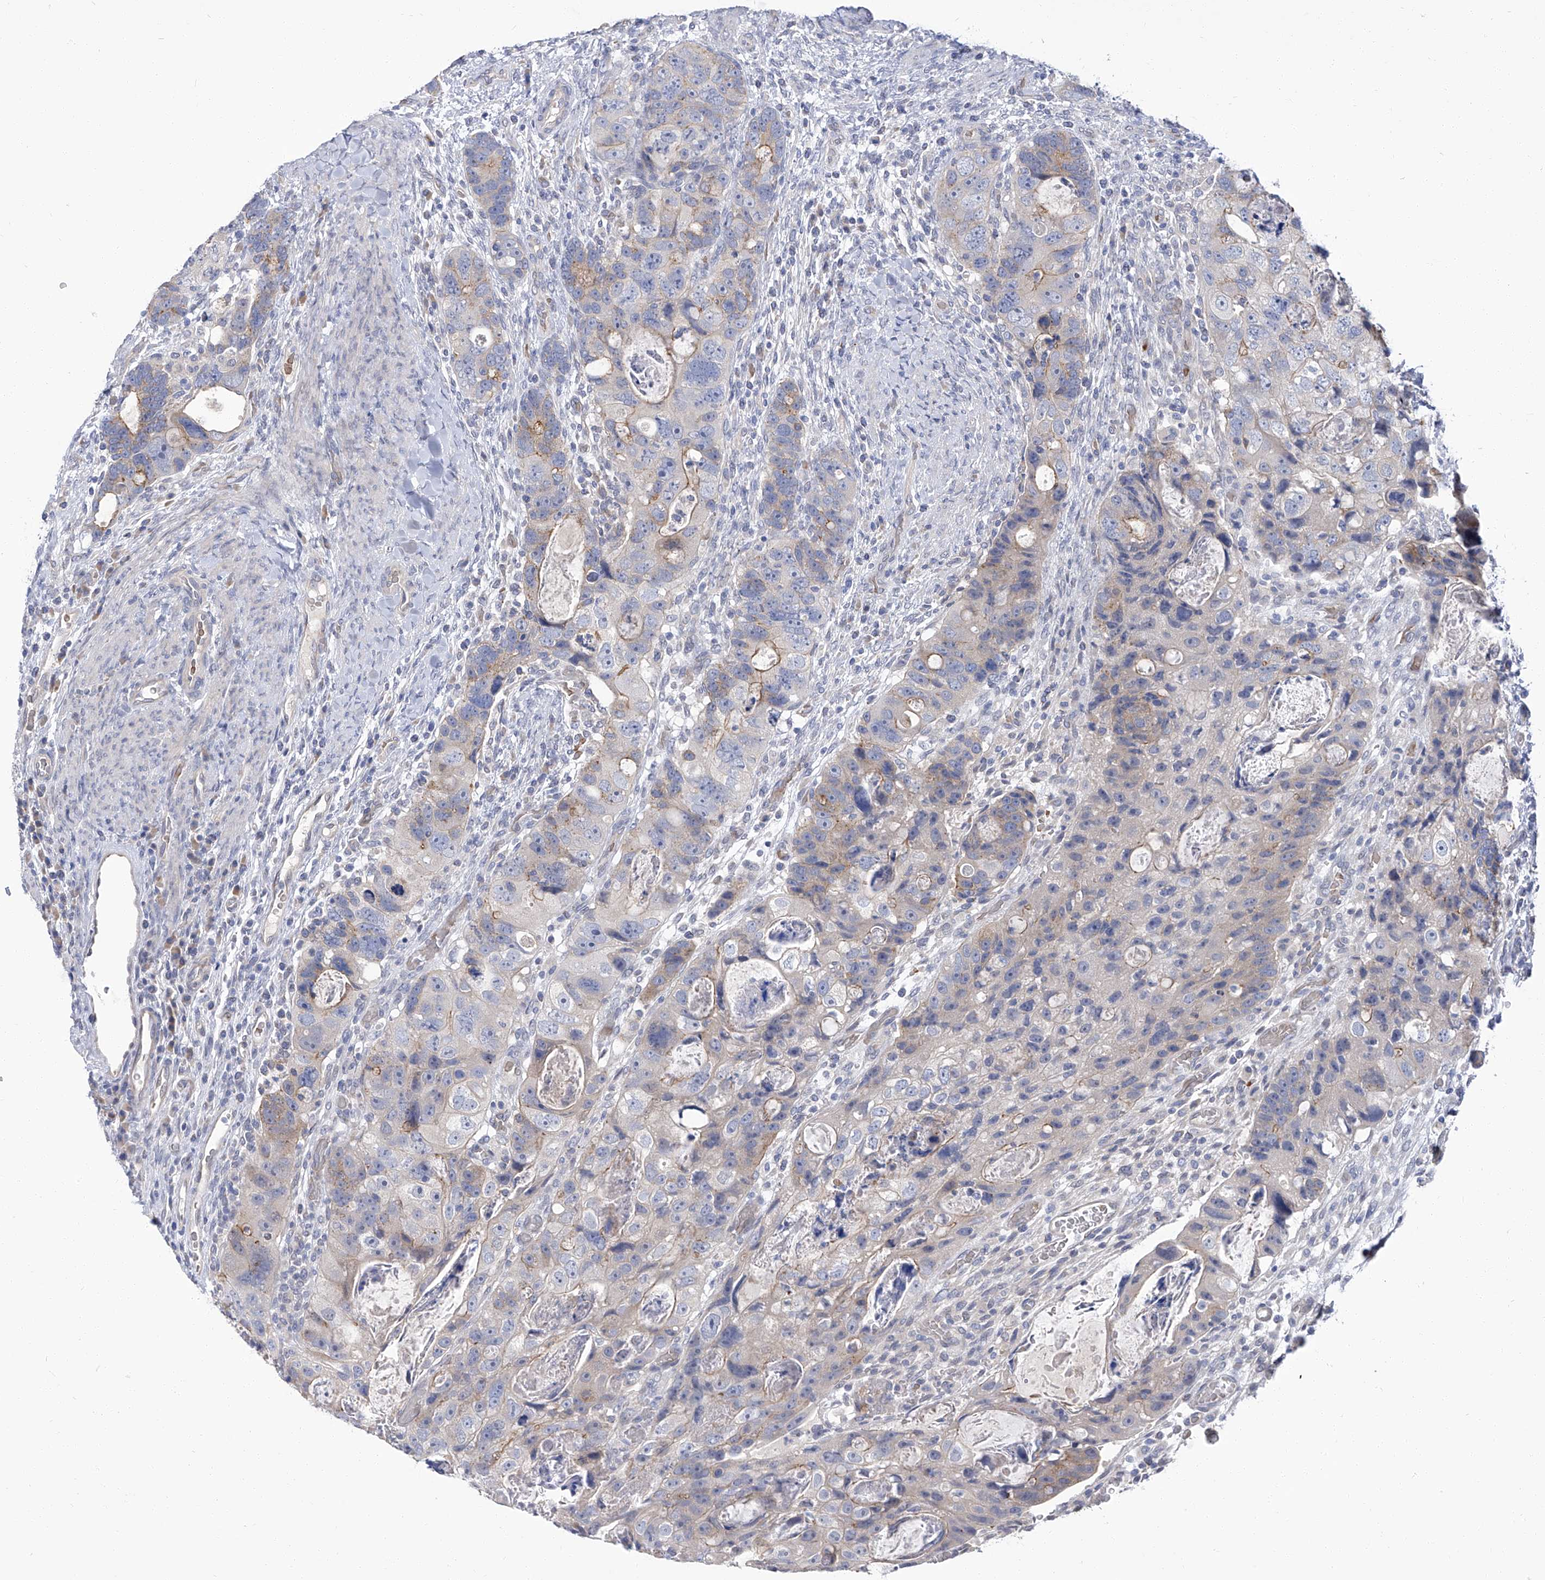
{"staining": {"intensity": "moderate", "quantity": "<25%", "location": "cytoplasmic/membranous"}, "tissue": "colorectal cancer", "cell_type": "Tumor cells", "image_type": "cancer", "snomed": [{"axis": "morphology", "description": "Adenocarcinoma, NOS"}, {"axis": "topography", "description": "Rectum"}], "caption": "A high-resolution micrograph shows immunohistochemistry staining of colorectal adenocarcinoma, which exhibits moderate cytoplasmic/membranous staining in about <25% of tumor cells.", "gene": "PARD3", "patient": {"sex": "male", "age": 59}}